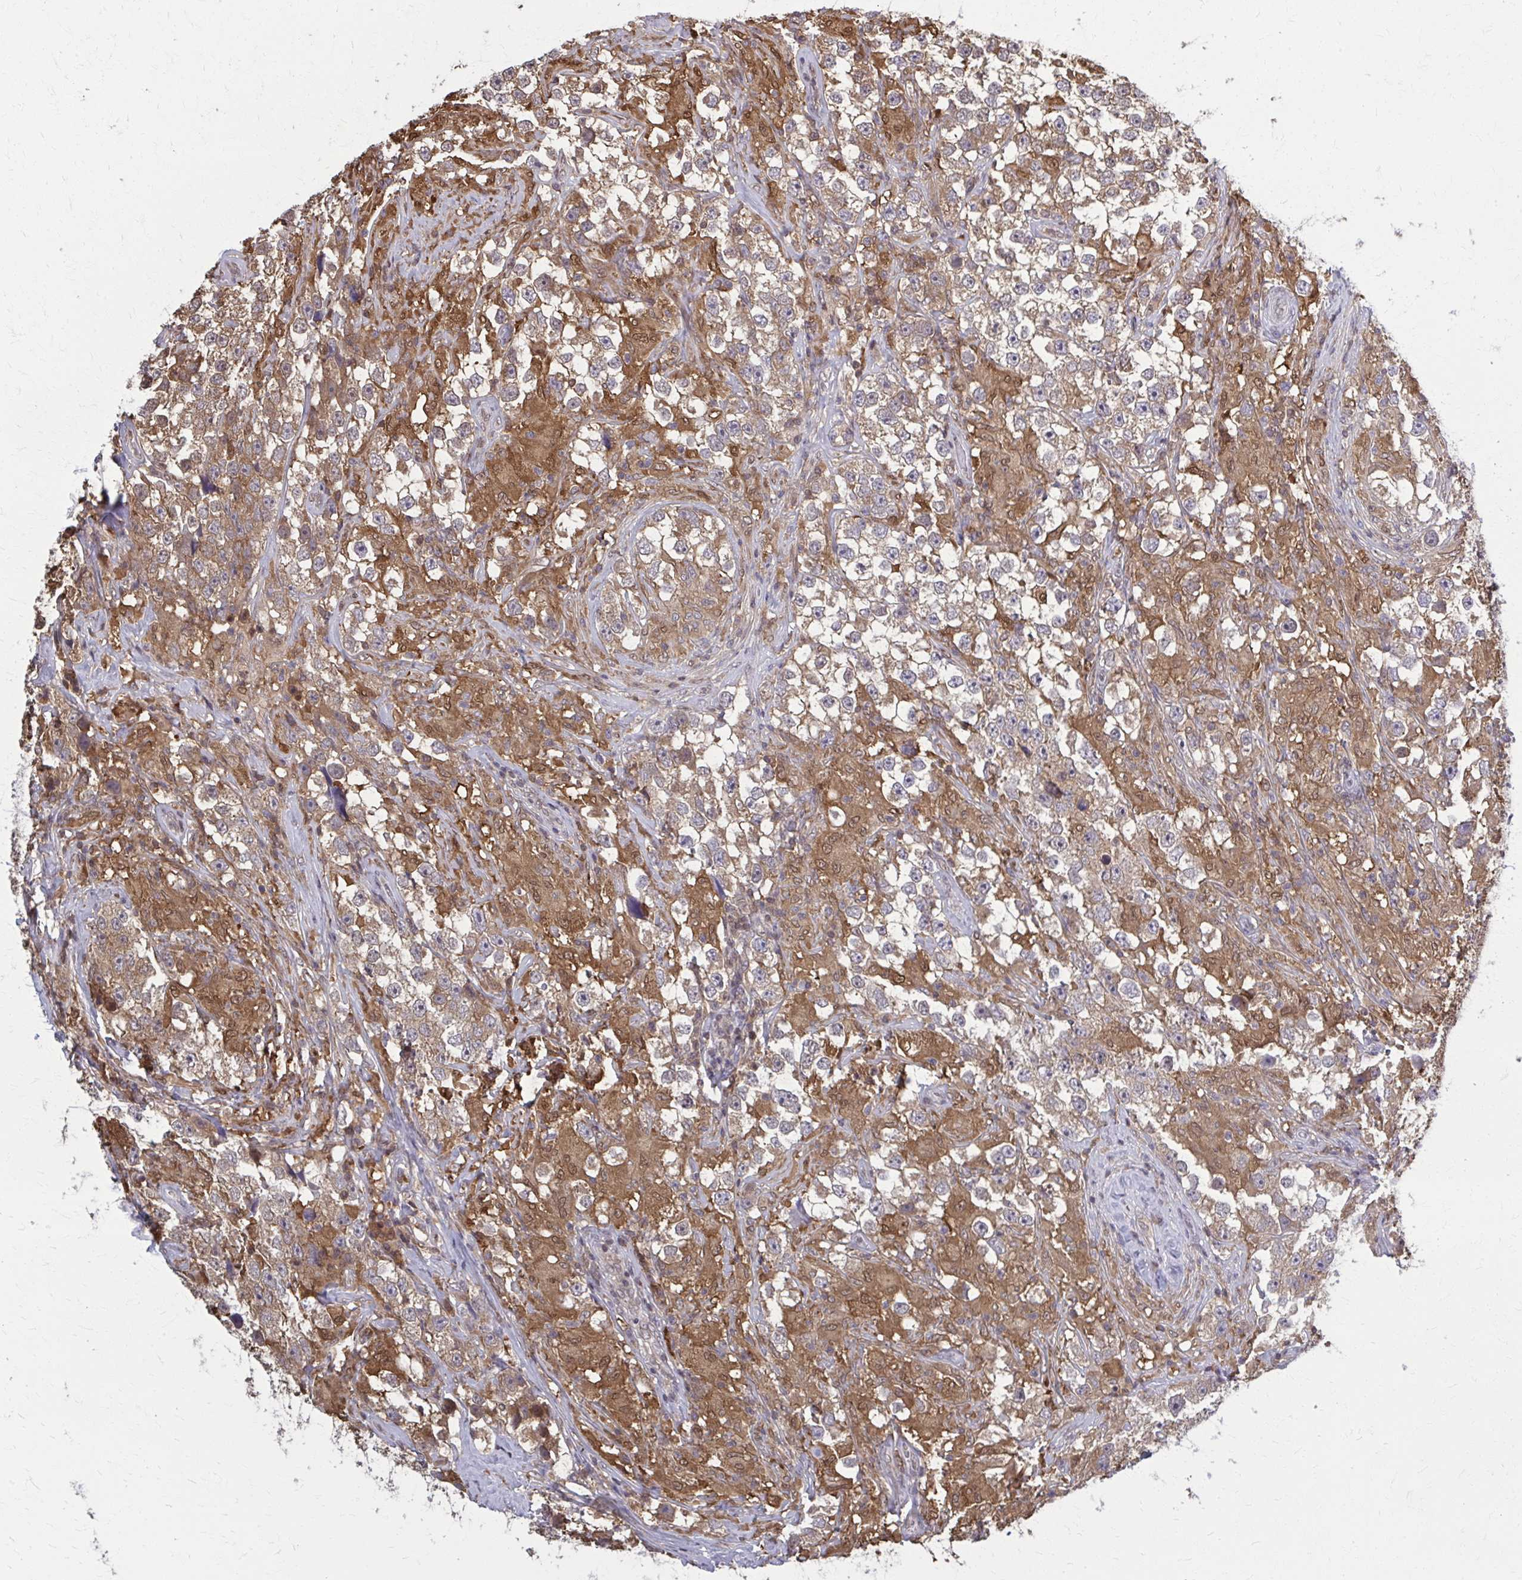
{"staining": {"intensity": "weak", "quantity": "25%-75%", "location": "cytoplasmic/membranous"}, "tissue": "testis cancer", "cell_type": "Tumor cells", "image_type": "cancer", "snomed": [{"axis": "morphology", "description": "Seminoma, NOS"}, {"axis": "topography", "description": "Testis"}], "caption": "IHC staining of testis cancer (seminoma), which shows low levels of weak cytoplasmic/membranous positivity in about 25%-75% of tumor cells indicating weak cytoplasmic/membranous protein expression. The staining was performed using DAB (brown) for protein detection and nuclei were counterstained in hematoxylin (blue).", "gene": "MDH1", "patient": {"sex": "male", "age": 46}}